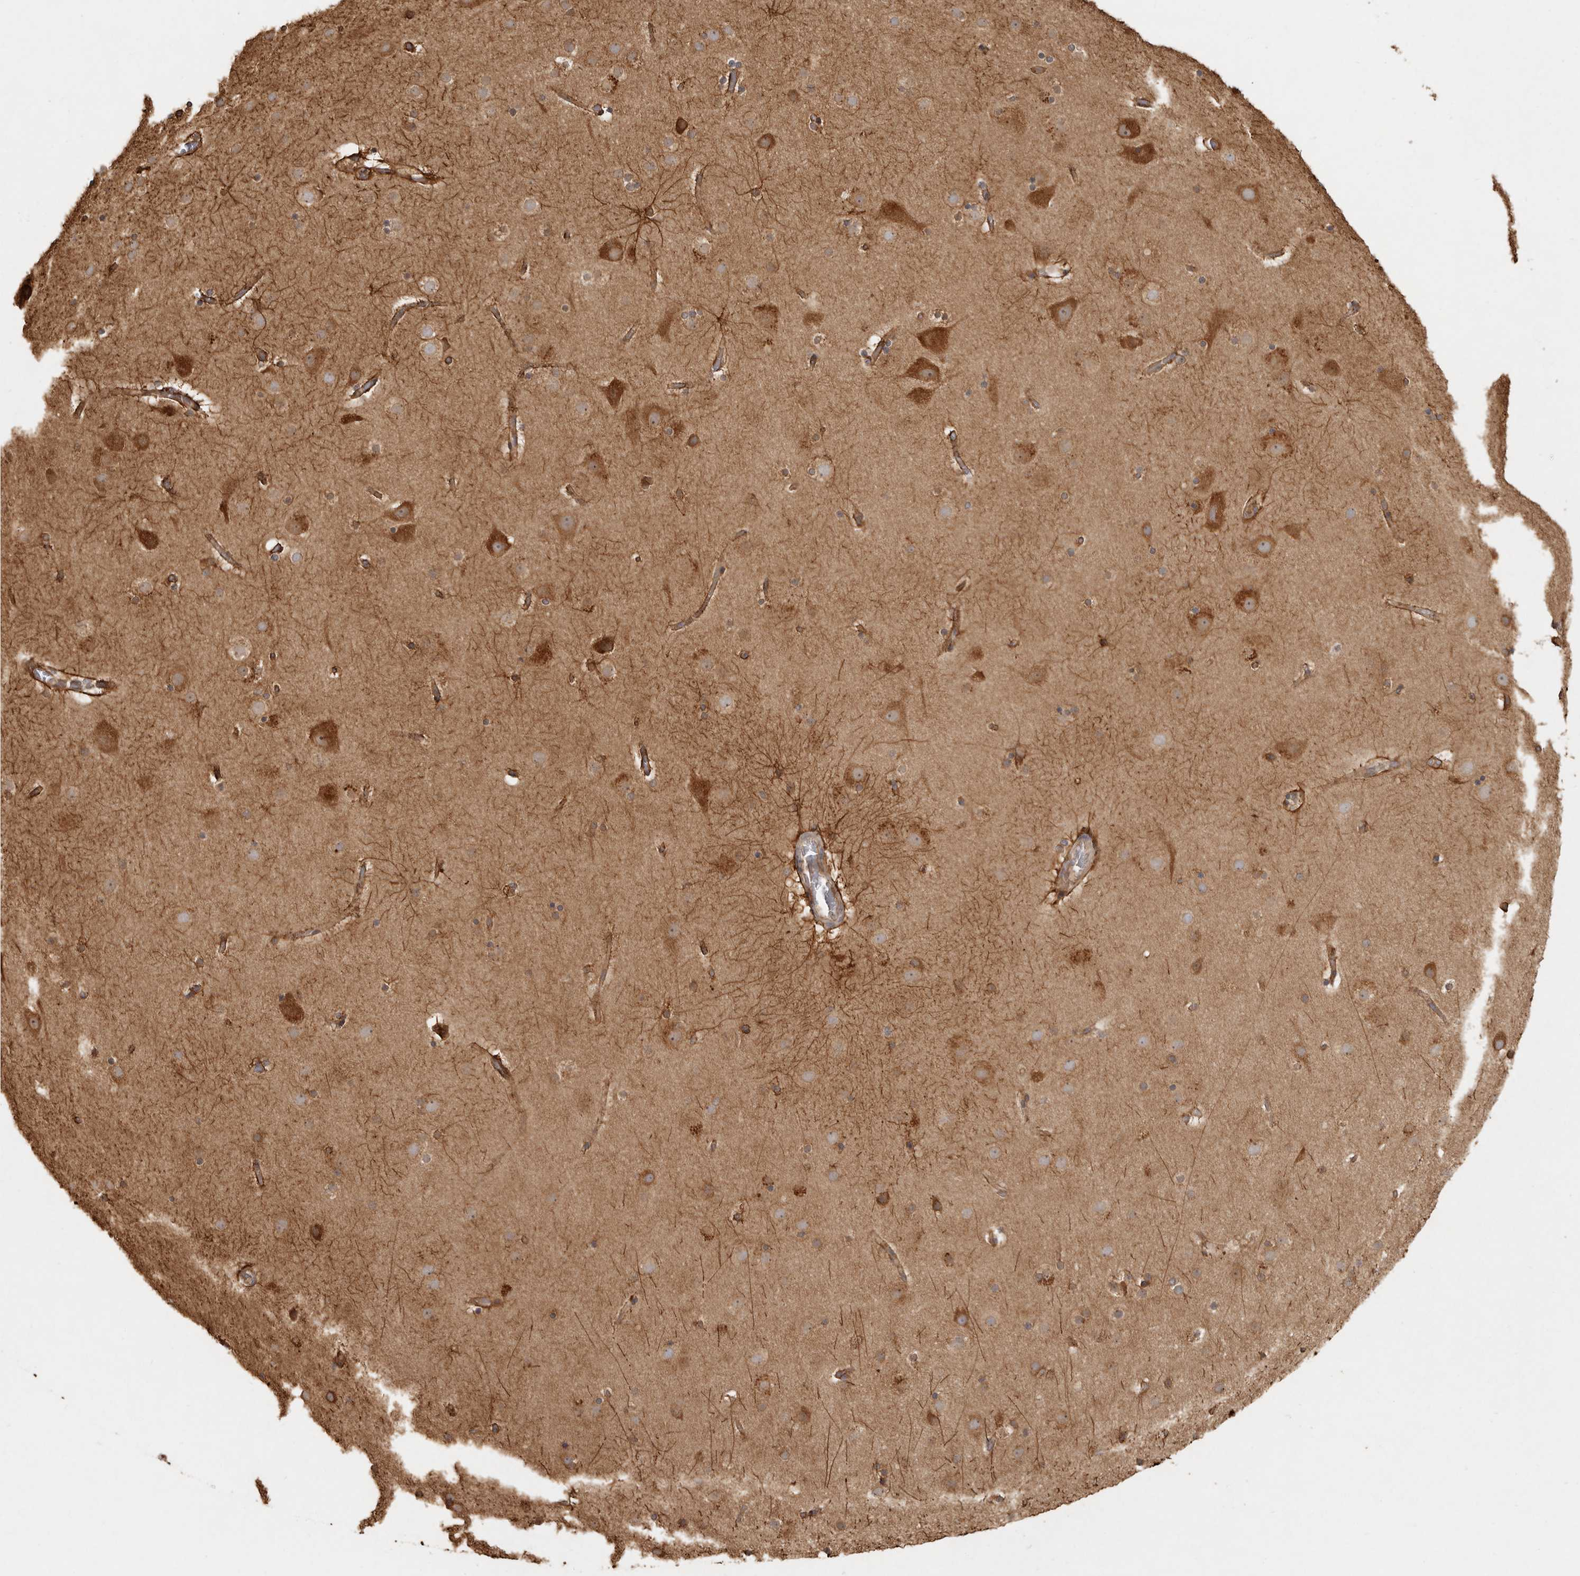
{"staining": {"intensity": "moderate", "quantity": "25%-75%", "location": "cytoplasmic/membranous"}, "tissue": "cerebral cortex", "cell_type": "Endothelial cells", "image_type": "normal", "snomed": [{"axis": "morphology", "description": "Normal tissue, NOS"}, {"axis": "topography", "description": "Cerebral cortex"}], "caption": "Human cerebral cortex stained for a protein (brown) displays moderate cytoplasmic/membranous positive positivity in approximately 25%-75% of endothelial cells.", "gene": "CAMSAP2", "patient": {"sex": "male", "age": 57}}